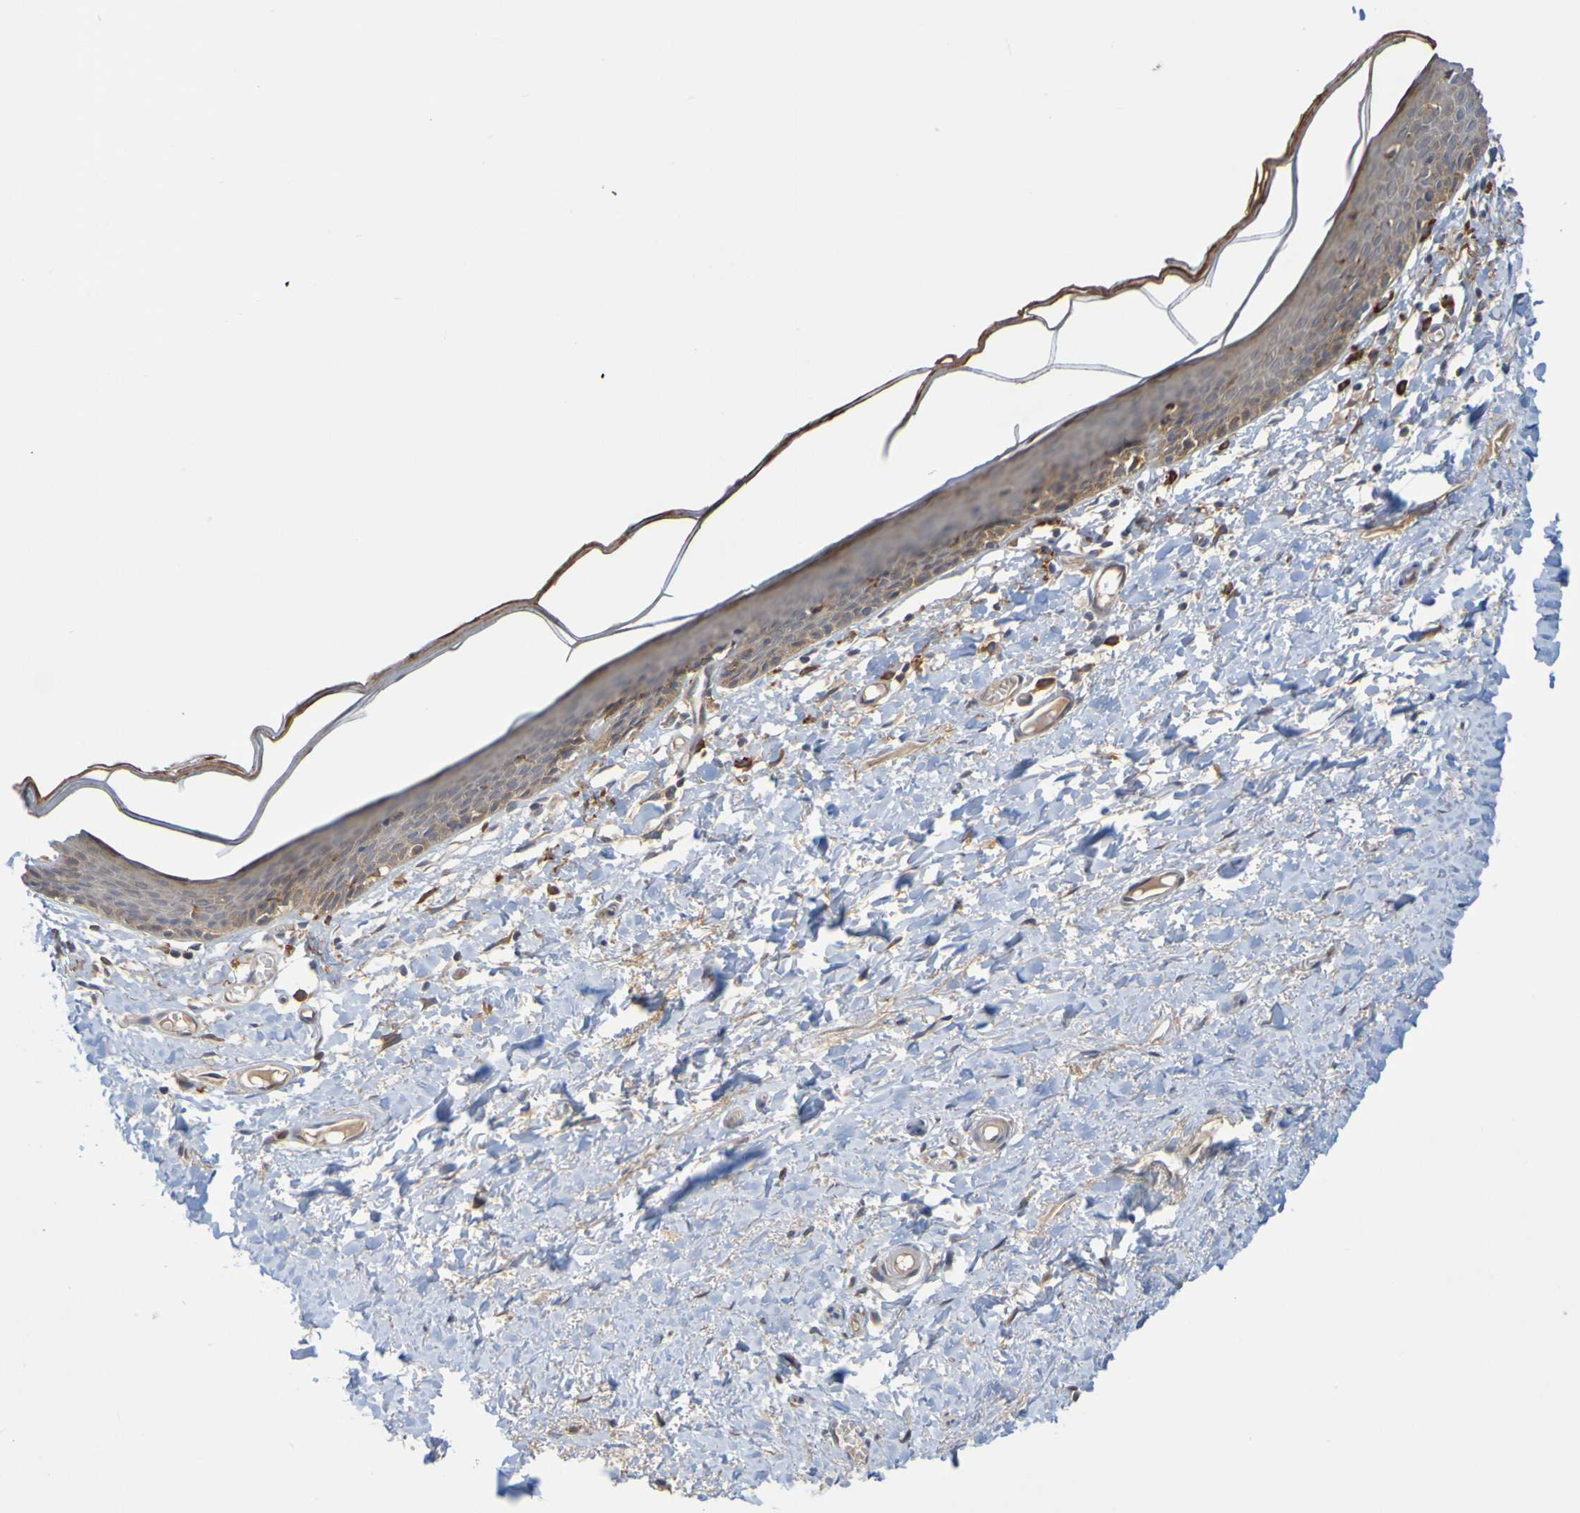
{"staining": {"intensity": "moderate", "quantity": "25%-75%", "location": "cytoplasmic/membranous"}, "tissue": "skin", "cell_type": "Epidermal cells", "image_type": "normal", "snomed": [{"axis": "morphology", "description": "Normal tissue, NOS"}, {"axis": "topography", "description": "Vulva"}], "caption": "Immunohistochemistry (IHC) staining of normal skin, which reveals medium levels of moderate cytoplasmic/membranous staining in approximately 25%-75% of epidermal cells indicating moderate cytoplasmic/membranous protein staining. The staining was performed using DAB (3,3'-diaminobenzidine) (brown) for protein detection and nuclei were counterstained in hematoxylin (blue).", "gene": "NAV2", "patient": {"sex": "female", "age": 54}}